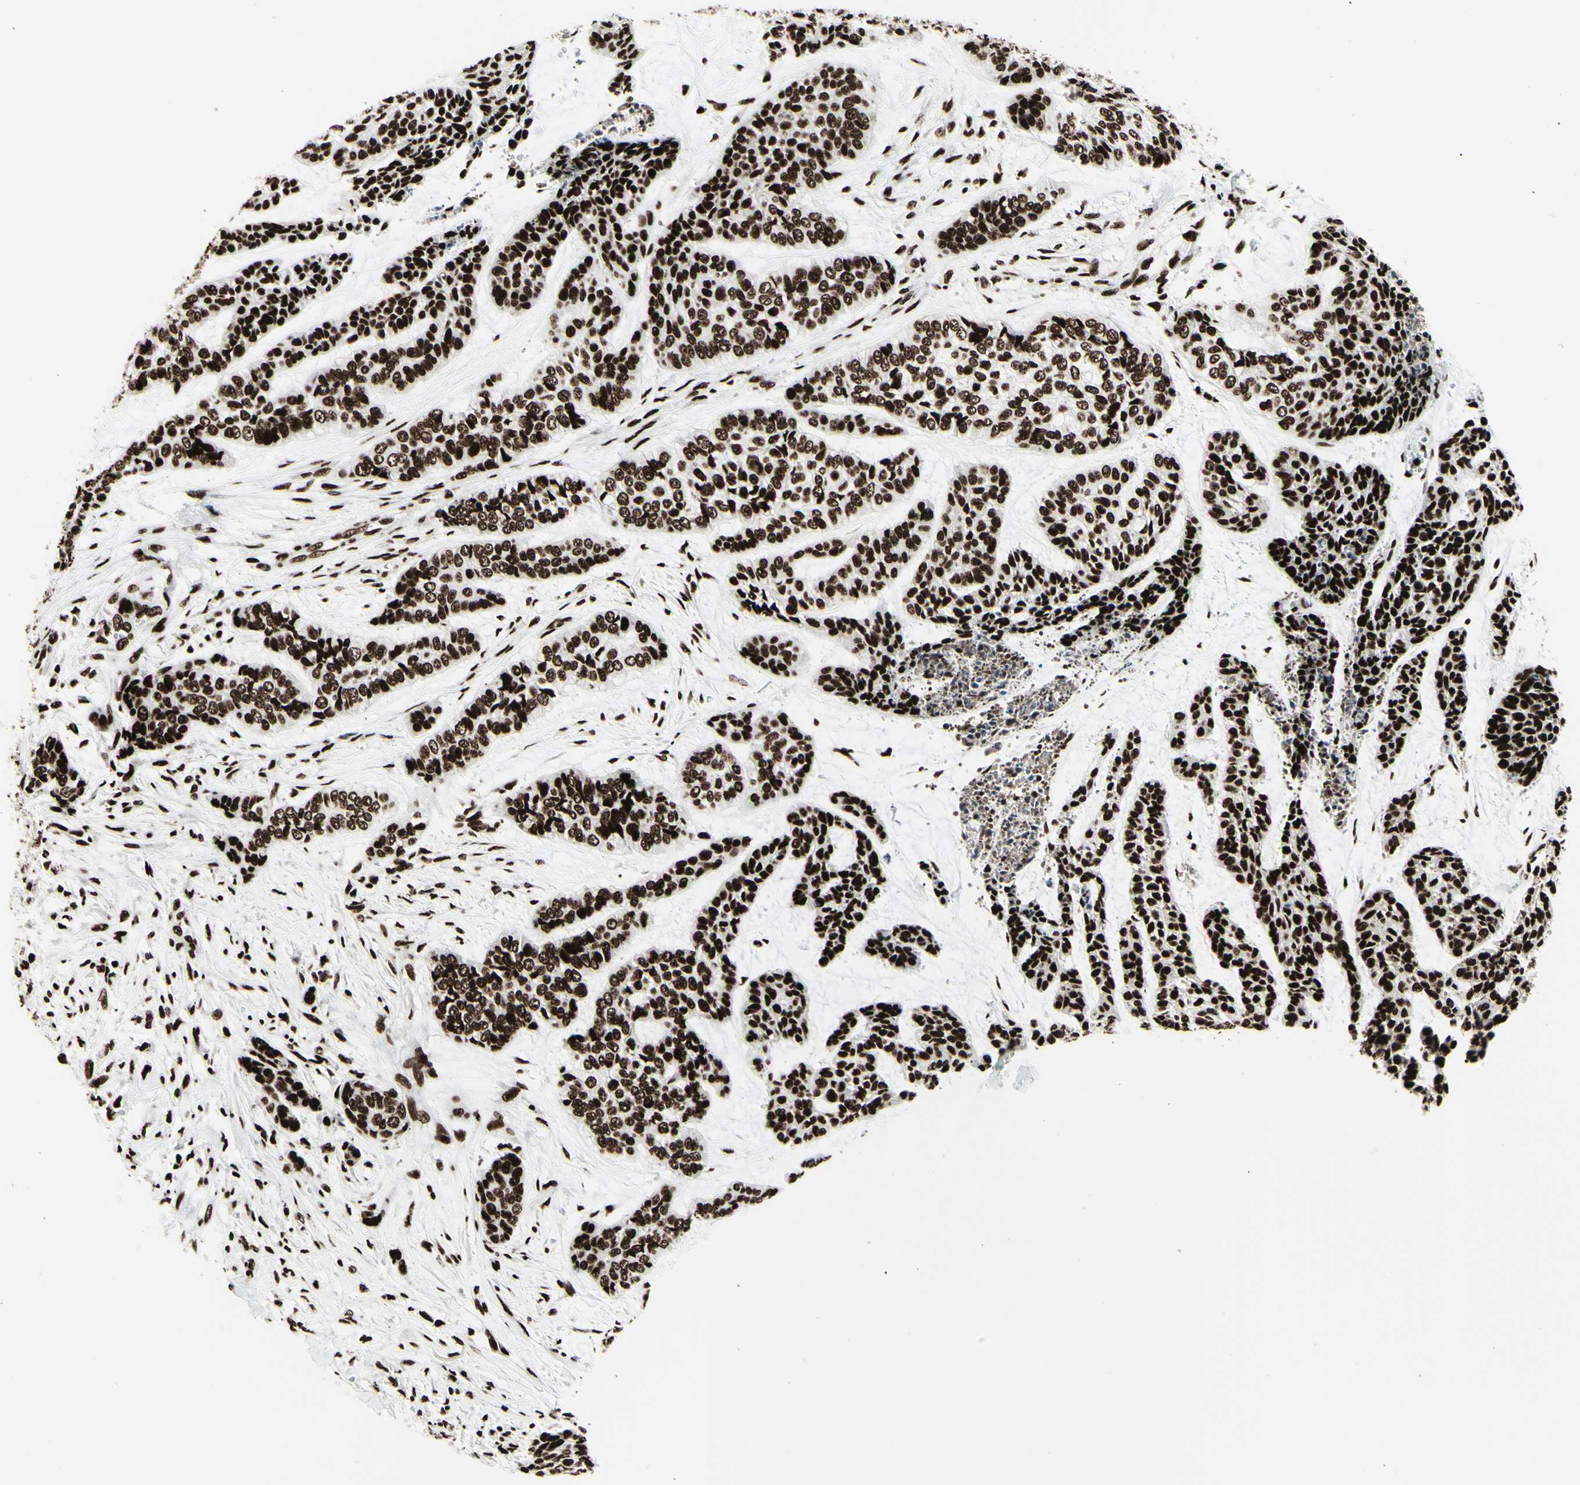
{"staining": {"intensity": "strong", "quantity": ">75%", "location": "nuclear"}, "tissue": "skin cancer", "cell_type": "Tumor cells", "image_type": "cancer", "snomed": [{"axis": "morphology", "description": "Basal cell carcinoma"}, {"axis": "topography", "description": "Skin"}], "caption": "Skin cancer (basal cell carcinoma) stained with immunohistochemistry (IHC) shows strong nuclear positivity in about >75% of tumor cells.", "gene": "U2AF2", "patient": {"sex": "female", "age": 64}}